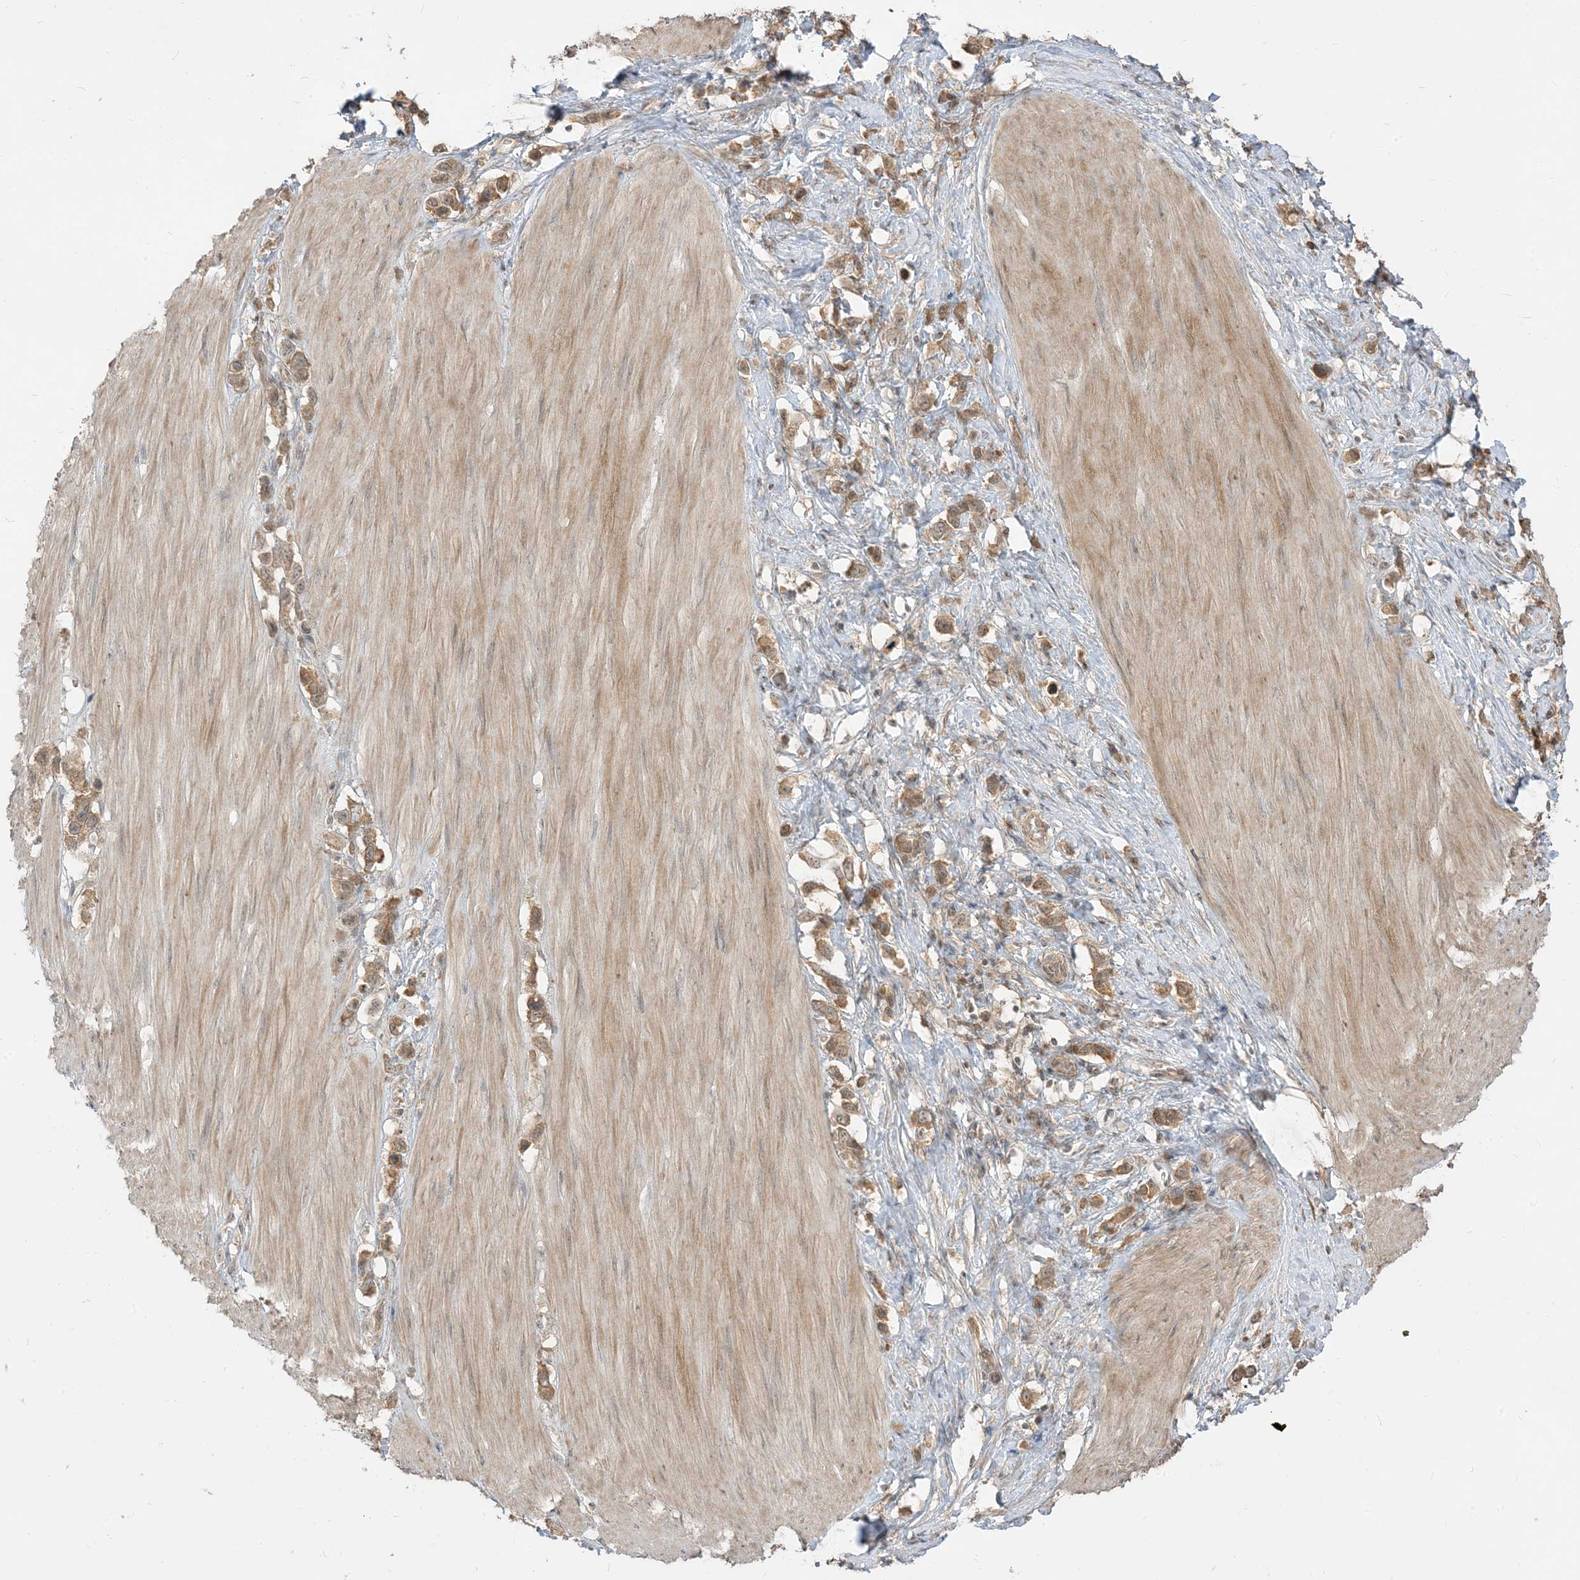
{"staining": {"intensity": "moderate", "quantity": ">75%", "location": "cytoplasmic/membranous"}, "tissue": "stomach cancer", "cell_type": "Tumor cells", "image_type": "cancer", "snomed": [{"axis": "morphology", "description": "Adenocarcinoma, NOS"}, {"axis": "topography", "description": "Stomach"}], "caption": "IHC of adenocarcinoma (stomach) shows medium levels of moderate cytoplasmic/membranous staining in about >75% of tumor cells.", "gene": "TBCC", "patient": {"sex": "female", "age": 65}}